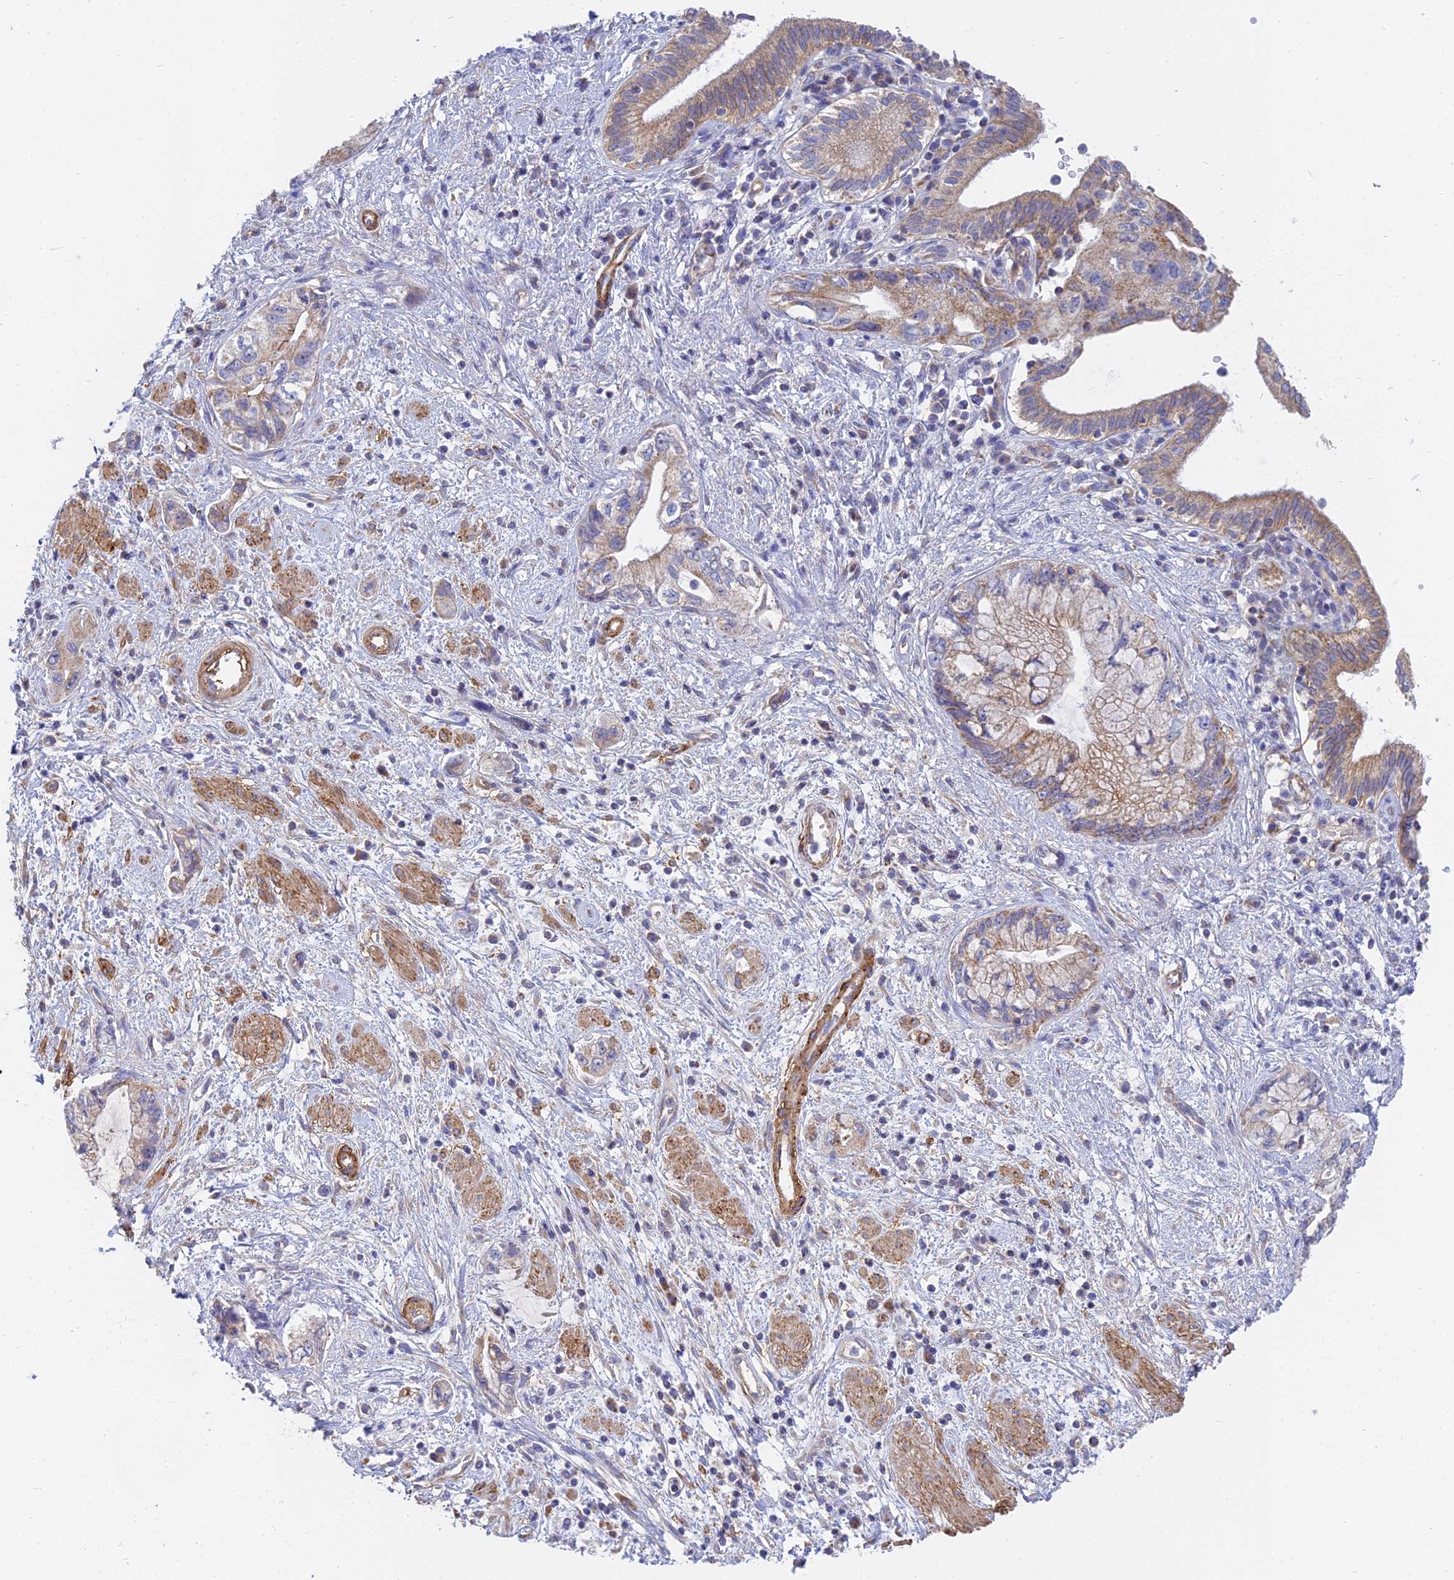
{"staining": {"intensity": "moderate", "quantity": "25%-75%", "location": "cytoplasmic/membranous"}, "tissue": "pancreatic cancer", "cell_type": "Tumor cells", "image_type": "cancer", "snomed": [{"axis": "morphology", "description": "Adenocarcinoma, NOS"}, {"axis": "topography", "description": "Pancreas"}], "caption": "Immunohistochemistry (IHC) (DAB) staining of human pancreatic cancer reveals moderate cytoplasmic/membranous protein positivity in about 25%-75% of tumor cells.", "gene": "MRPL15", "patient": {"sex": "female", "age": 73}}